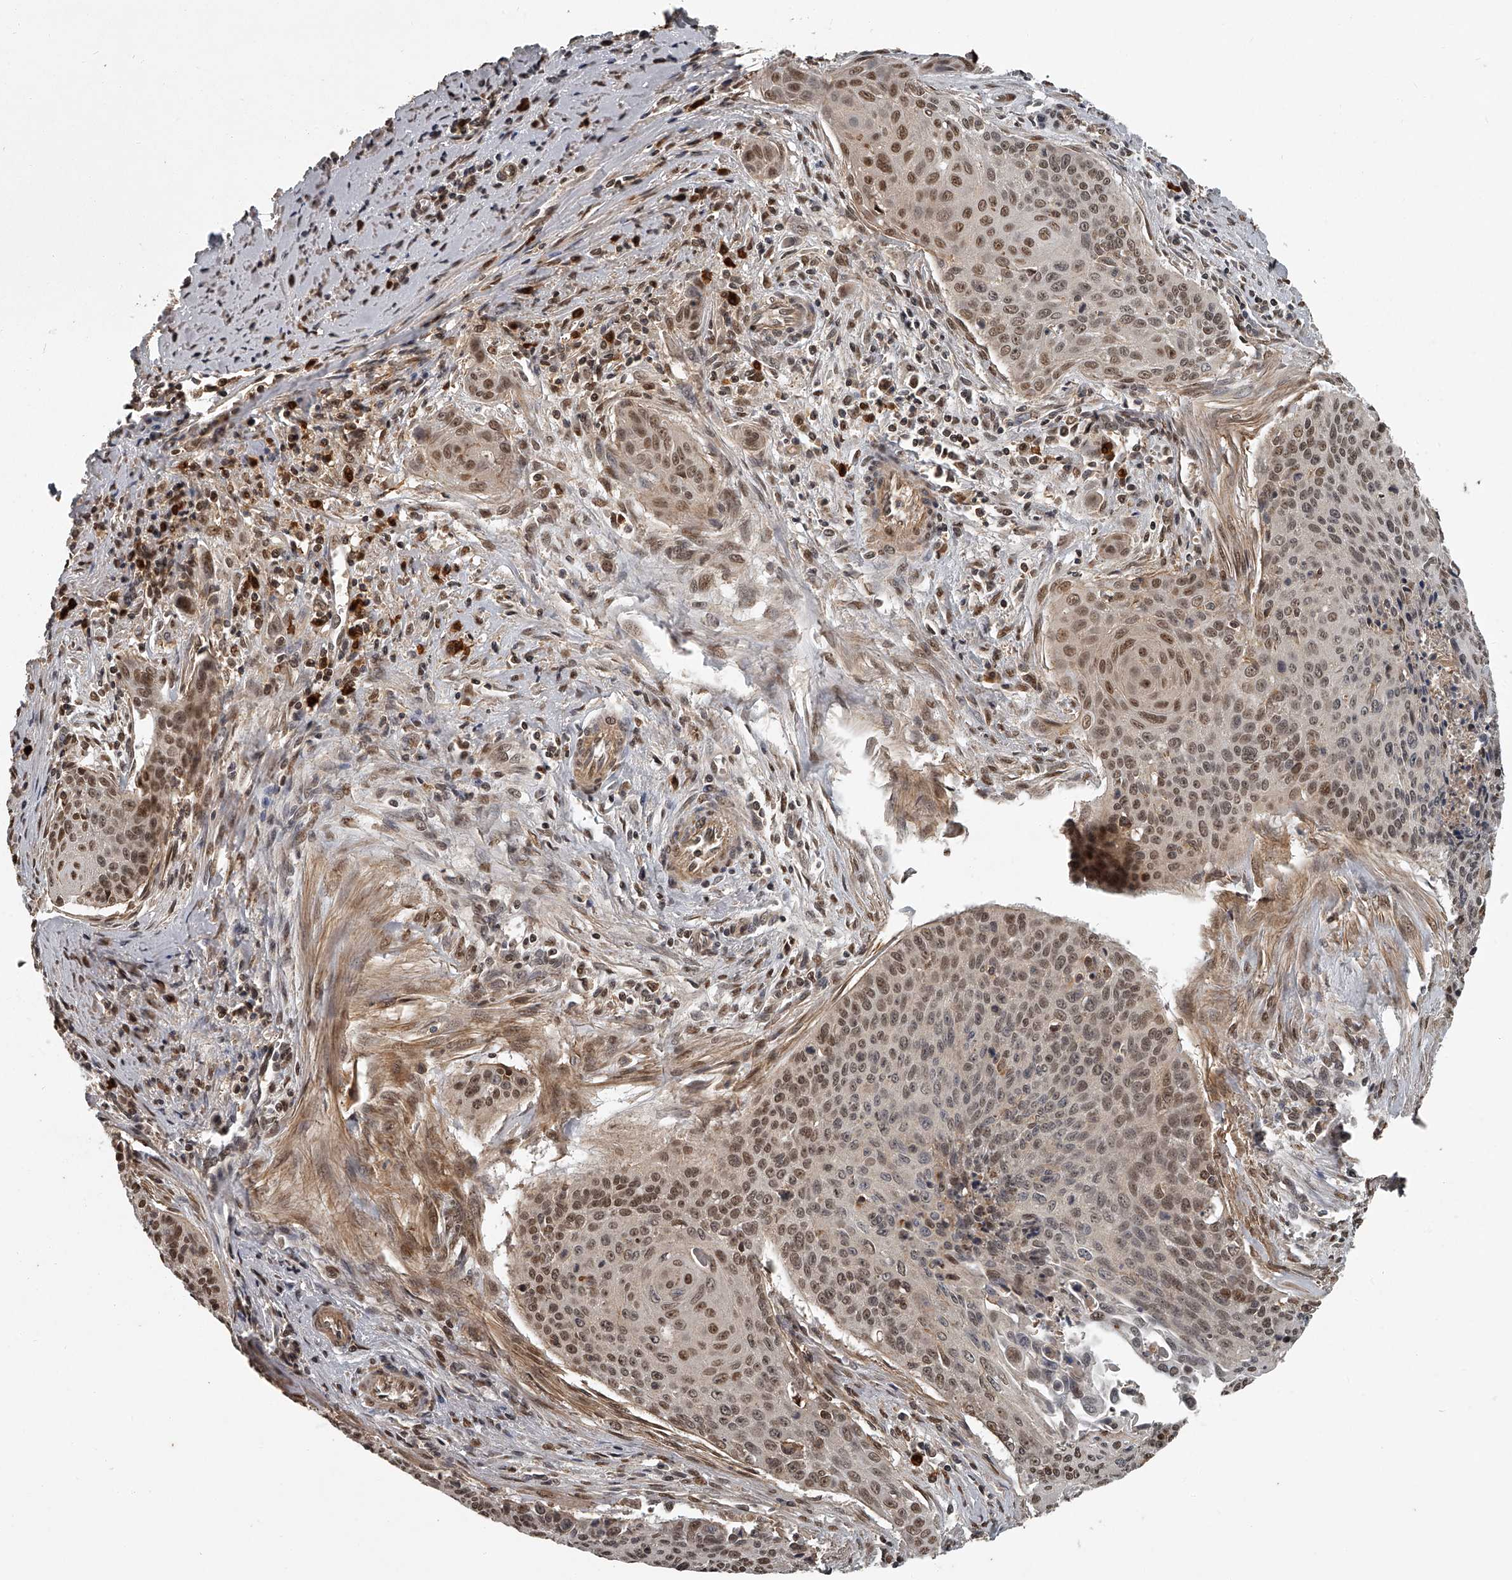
{"staining": {"intensity": "moderate", "quantity": ">75%", "location": "nuclear"}, "tissue": "cervical cancer", "cell_type": "Tumor cells", "image_type": "cancer", "snomed": [{"axis": "morphology", "description": "Squamous cell carcinoma, NOS"}, {"axis": "topography", "description": "Cervix"}], "caption": "IHC of cervical squamous cell carcinoma reveals medium levels of moderate nuclear staining in approximately >75% of tumor cells.", "gene": "PLEKHG1", "patient": {"sex": "female", "age": 55}}